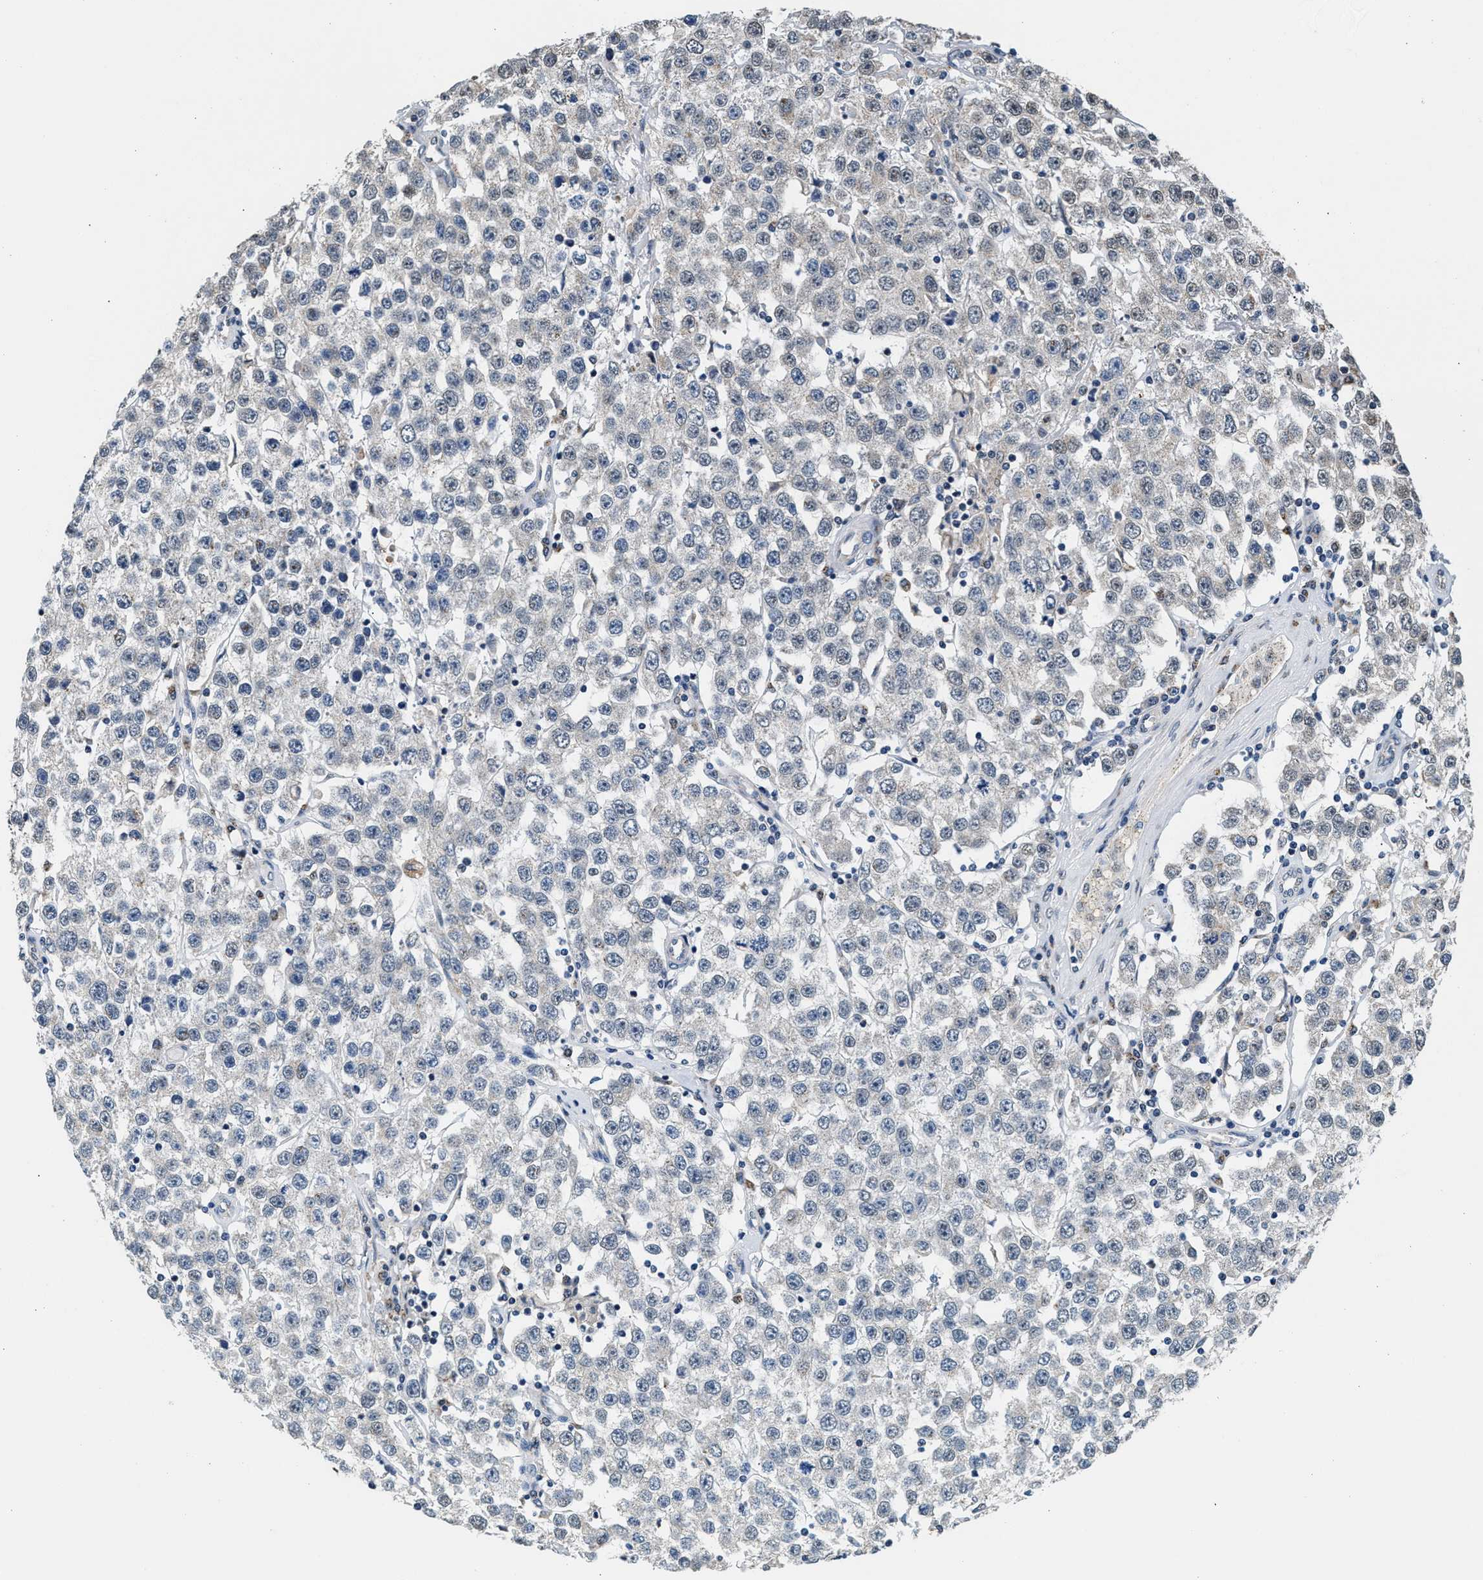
{"staining": {"intensity": "weak", "quantity": "<25%", "location": "nuclear"}, "tissue": "testis cancer", "cell_type": "Tumor cells", "image_type": "cancer", "snomed": [{"axis": "morphology", "description": "Seminoma, NOS"}, {"axis": "topography", "description": "Testis"}], "caption": "Immunohistochemical staining of testis cancer (seminoma) shows no significant staining in tumor cells. (DAB IHC, high magnification).", "gene": "KCNMB2", "patient": {"sex": "male", "age": 52}}